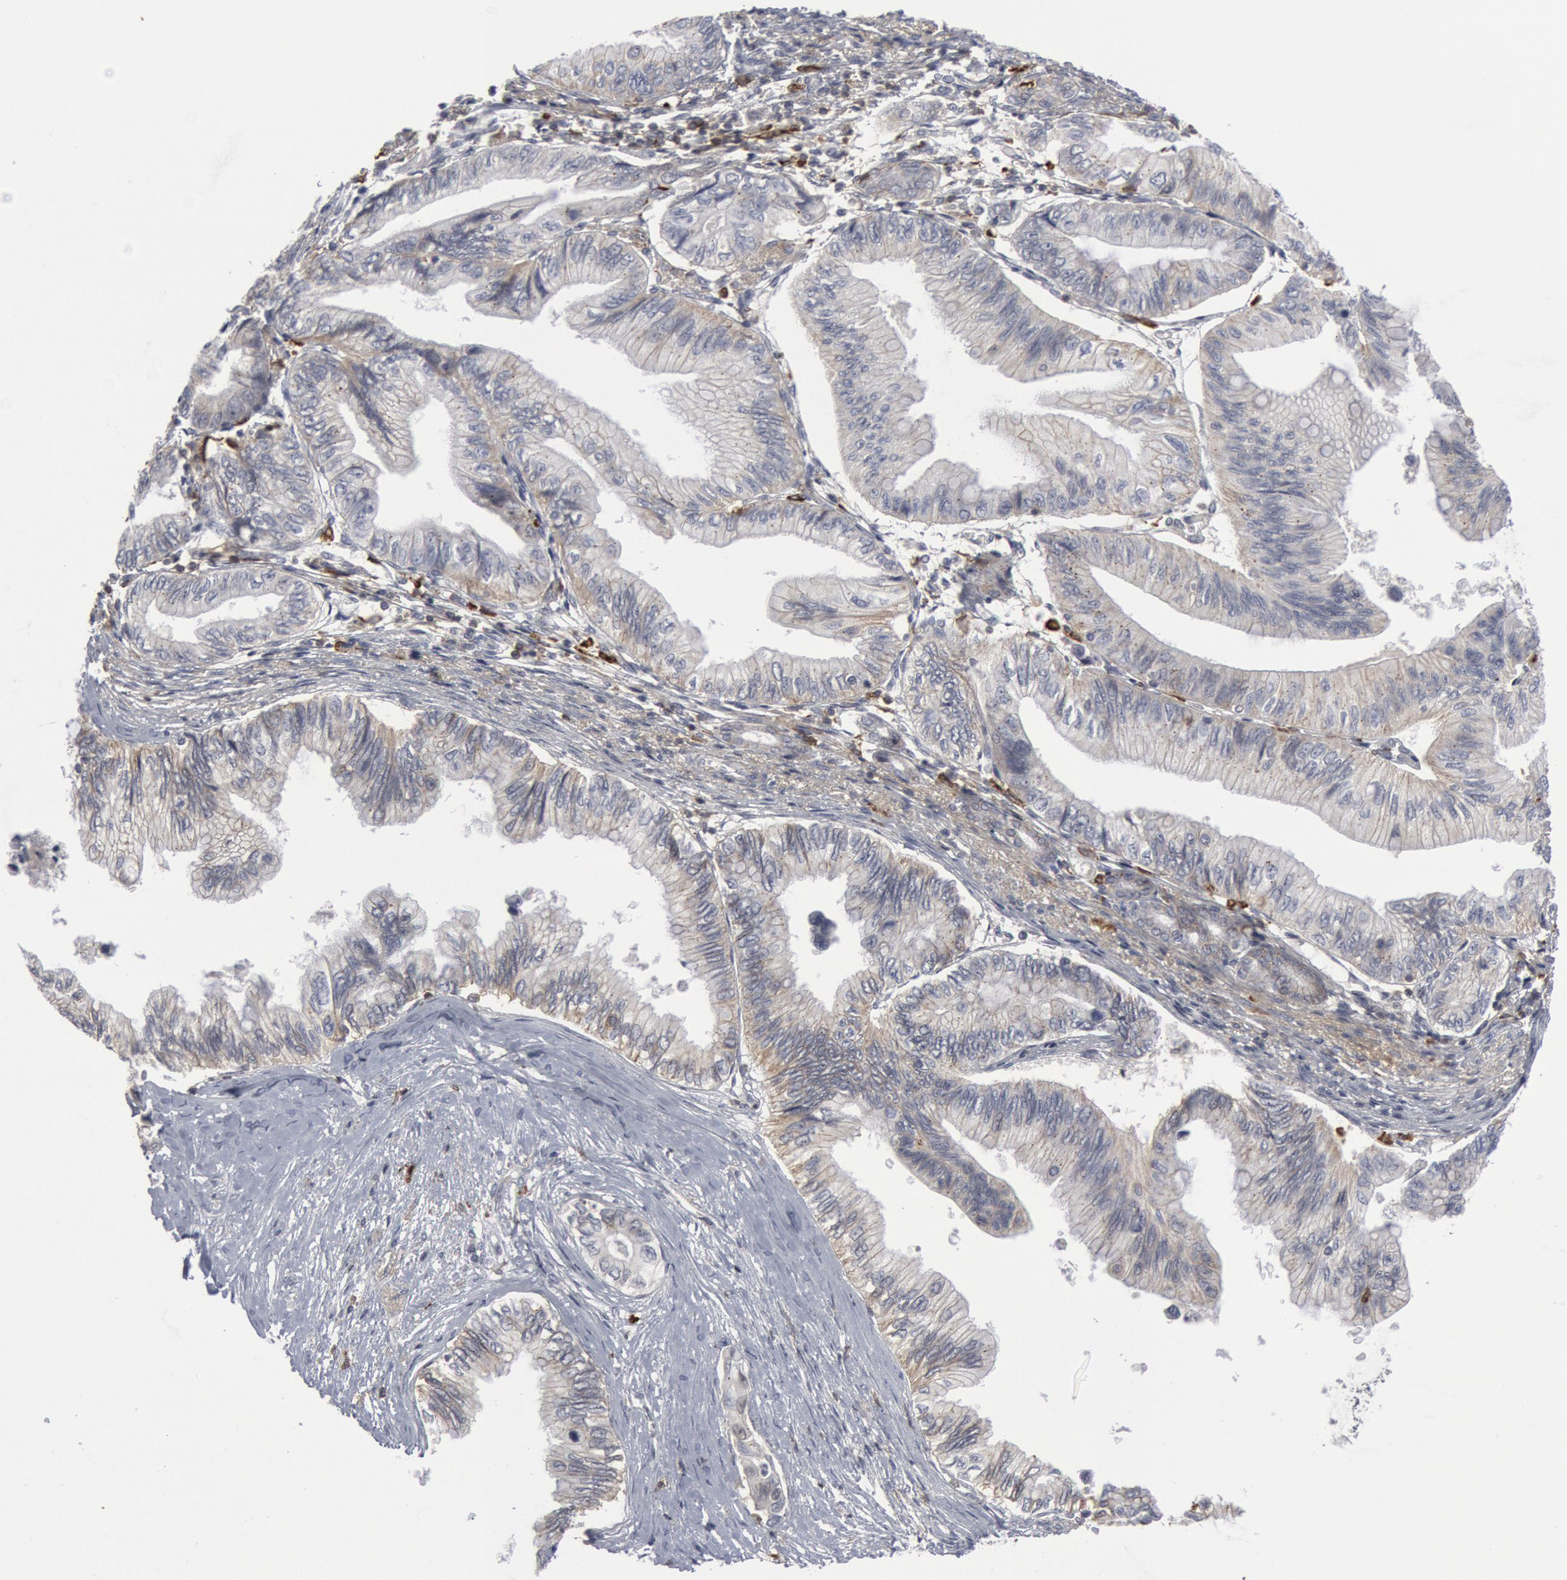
{"staining": {"intensity": "weak", "quantity": "<25%", "location": "cytoplasmic/membranous"}, "tissue": "pancreatic cancer", "cell_type": "Tumor cells", "image_type": "cancer", "snomed": [{"axis": "morphology", "description": "Adenocarcinoma, NOS"}, {"axis": "topography", "description": "Pancreas"}], "caption": "Pancreatic cancer (adenocarcinoma) was stained to show a protein in brown. There is no significant expression in tumor cells.", "gene": "C1QC", "patient": {"sex": "female", "age": 66}}